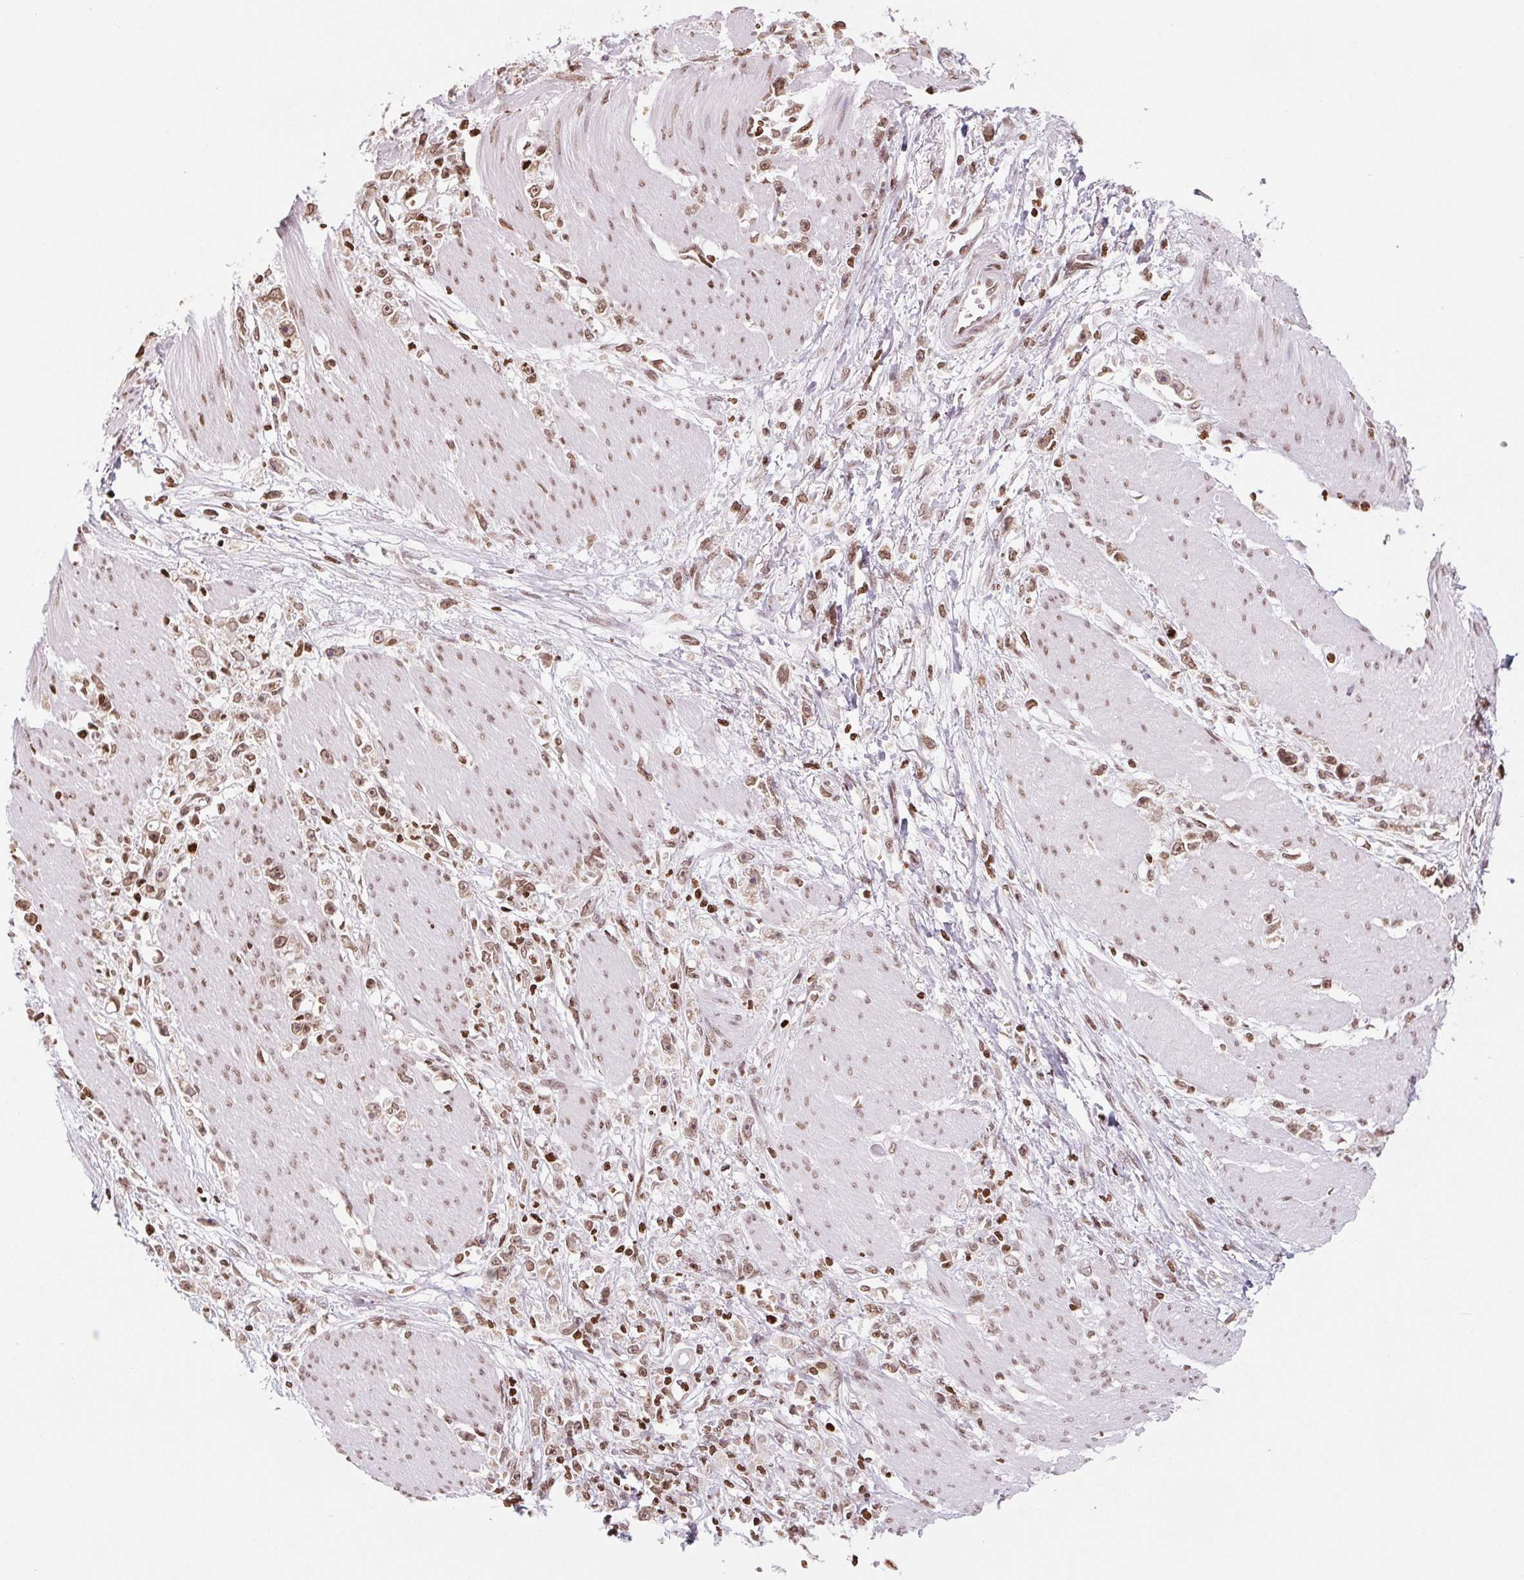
{"staining": {"intensity": "moderate", "quantity": ">75%", "location": "nuclear"}, "tissue": "stomach cancer", "cell_type": "Tumor cells", "image_type": "cancer", "snomed": [{"axis": "morphology", "description": "Adenocarcinoma, NOS"}, {"axis": "topography", "description": "Stomach"}], "caption": "Moderate nuclear protein expression is seen in approximately >75% of tumor cells in adenocarcinoma (stomach).", "gene": "SMIM12", "patient": {"sex": "female", "age": 59}}